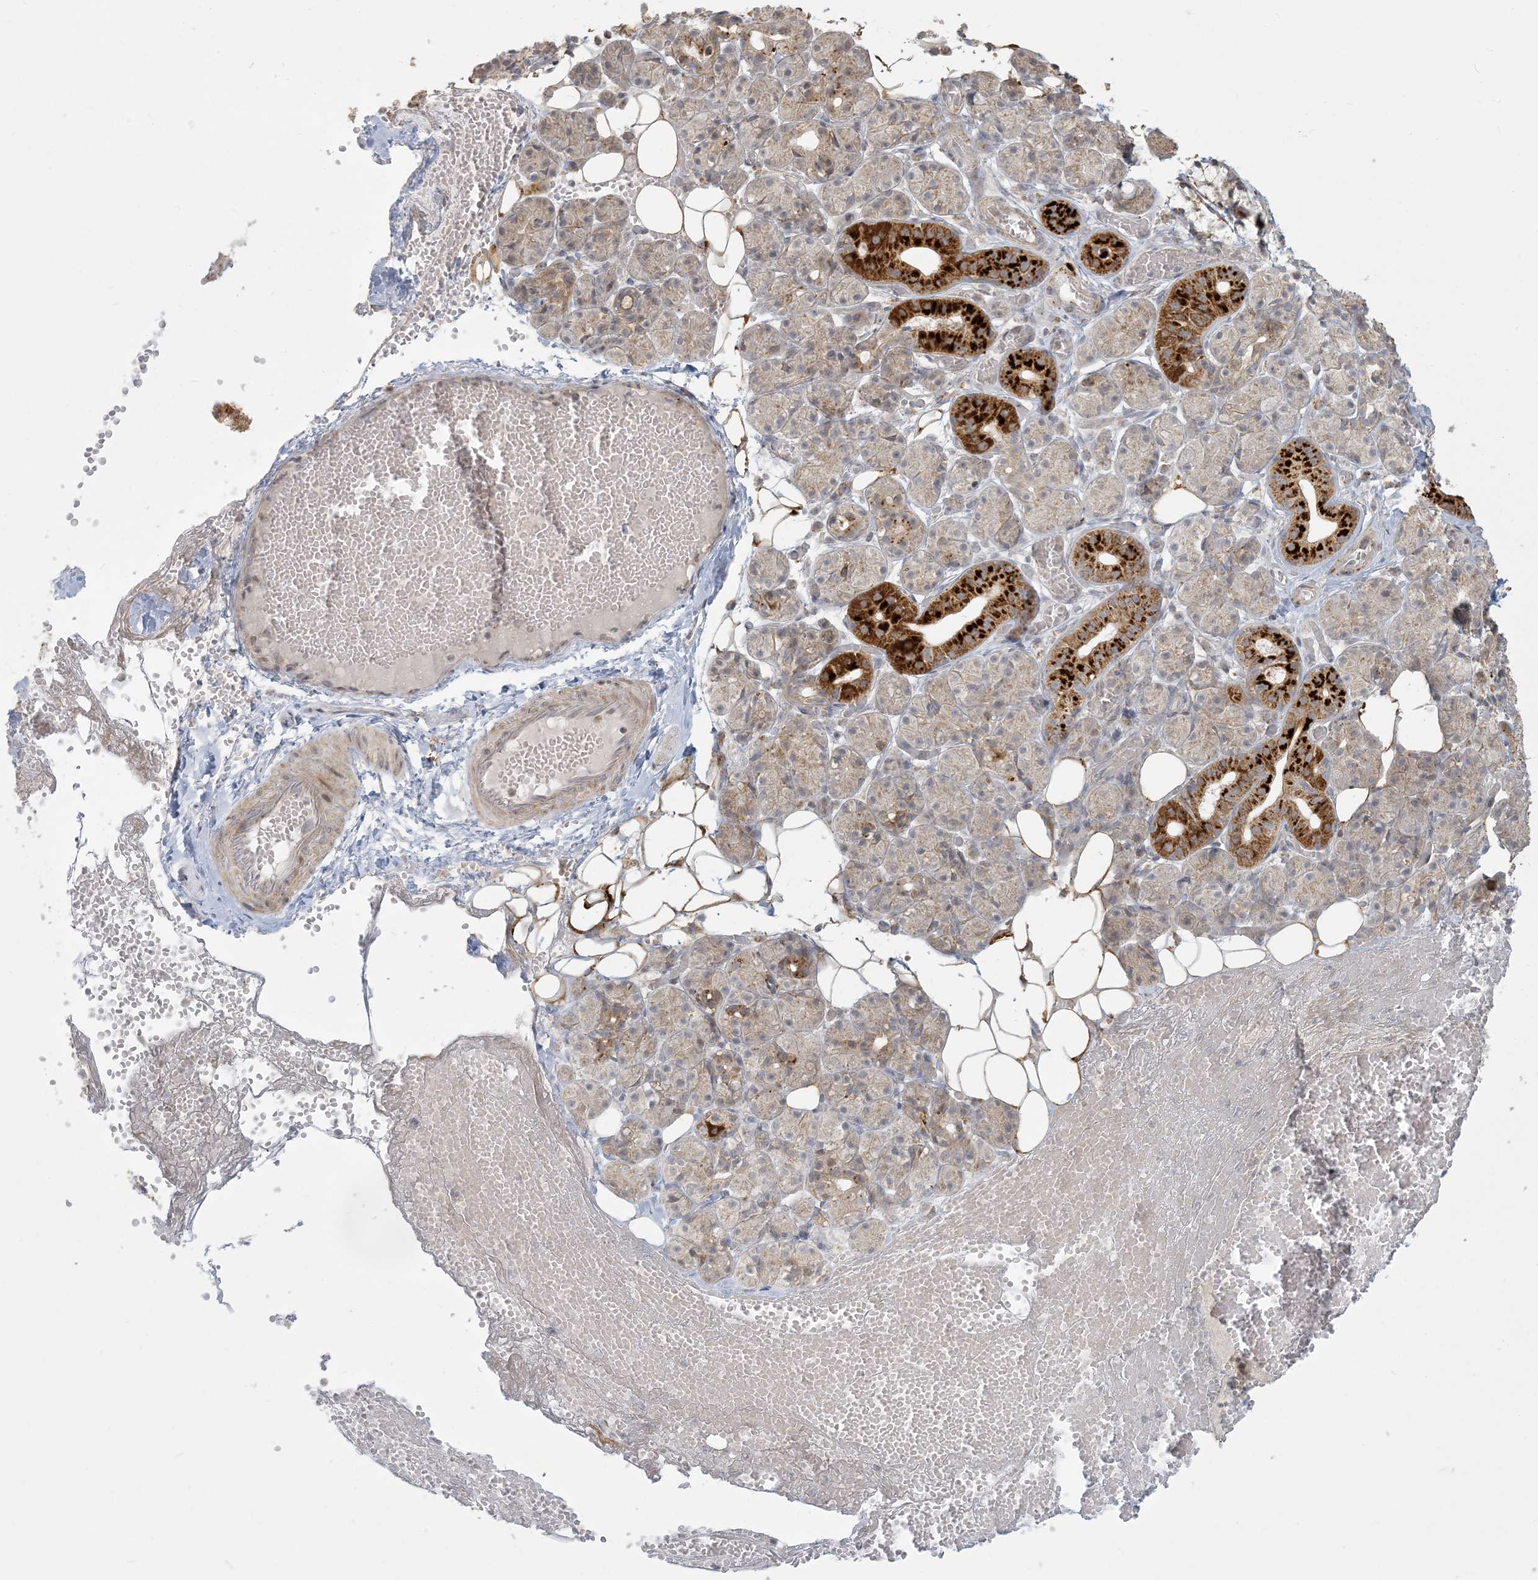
{"staining": {"intensity": "strong", "quantity": "<25%", "location": "cytoplasmic/membranous"}, "tissue": "salivary gland", "cell_type": "Glandular cells", "image_type": "normal", "snomed": [{"axis": "morphology", "description": "Normal tissue, NOS"}, {"axis": "topography", "description": "Salivary gland"}], "caption": "Benign salivary gland reveals strong cytoplasmic/membranous staining in approximately <25% of glandular cells.", "gene": "MCAT", "patient": {"sex": "male", "age": 63}}